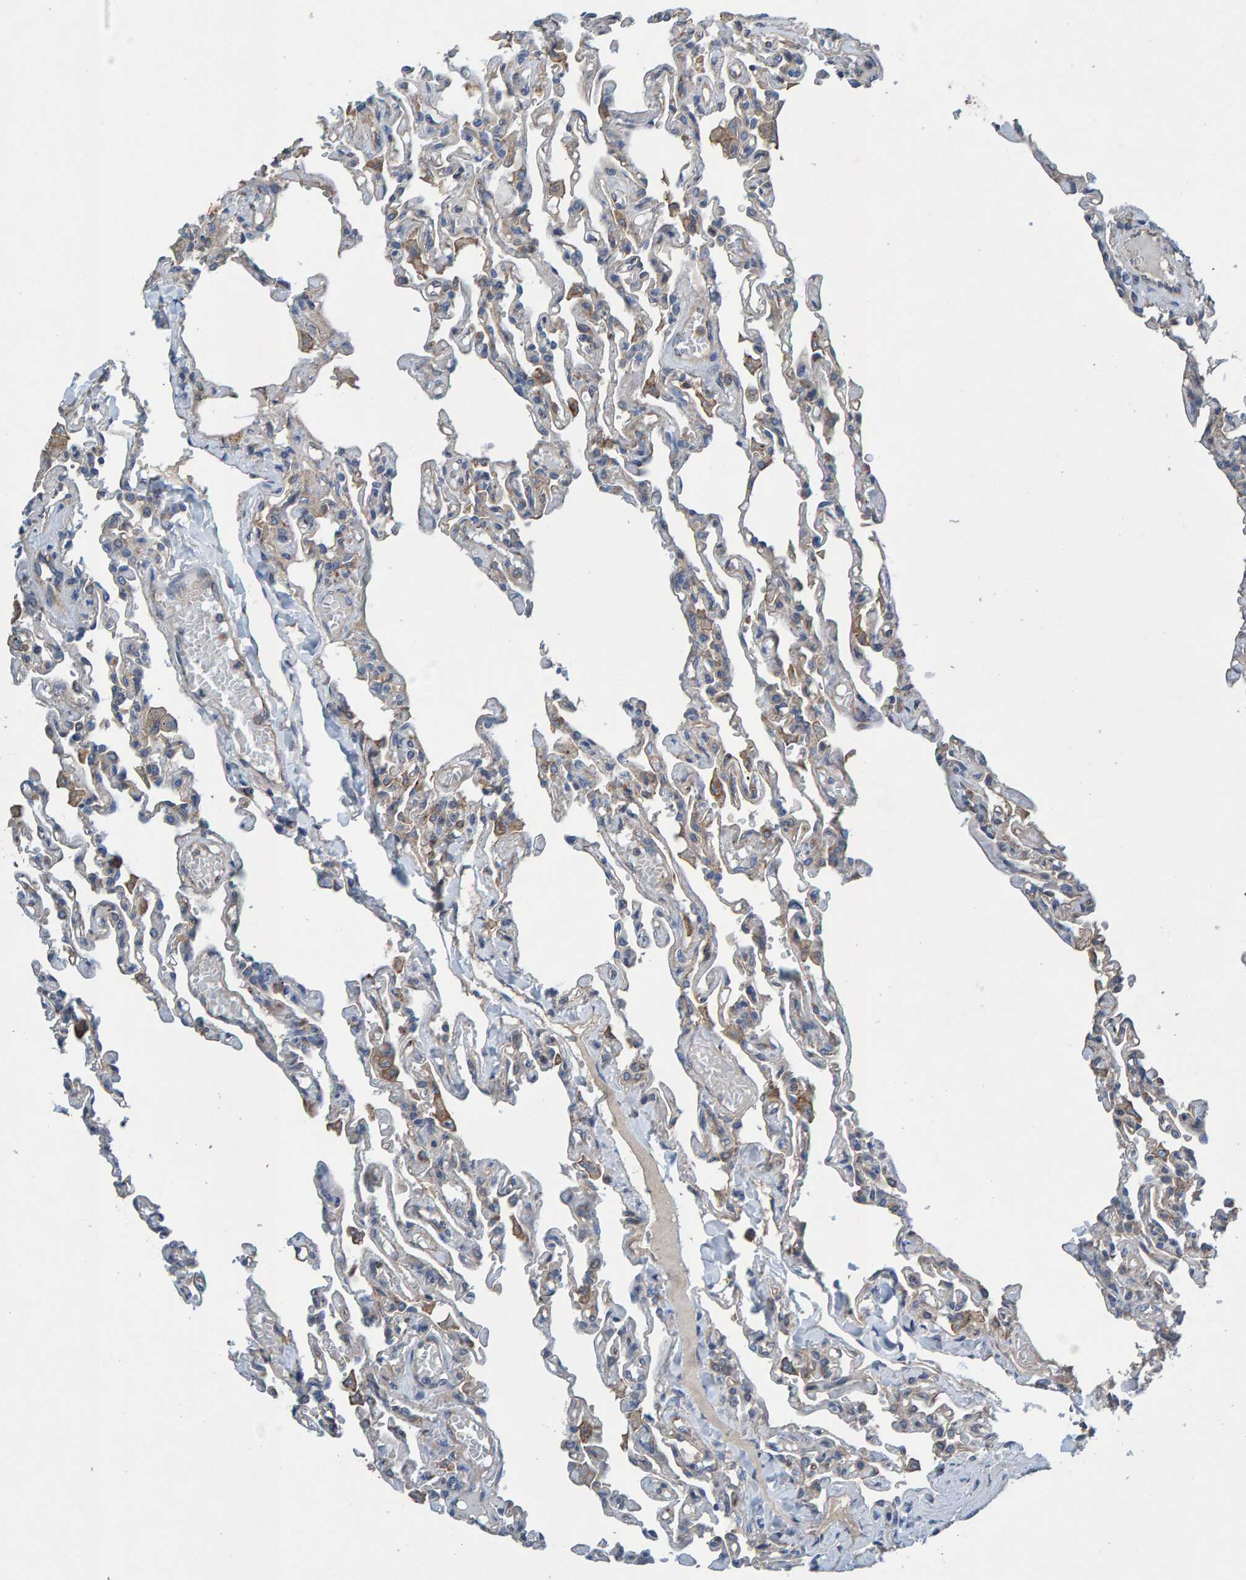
{"staining": {"intensity": "weak", "quantity": "<25%", "location": "cytoplasmic/membranous"}, "tissue": "lung", "cell_type": "Alveolar cells", "image_type": "normal", "snomed": [{"axis": "morphology", "description": "Normal tissue, NOS"}, {"axis": "topography", "description": "Lung"}], "caption": "The immunohistochemistry image has no significant staining in alveolar cells of lung.", "gene": "MKLN1", "patient": {"sex": "male", "age": 21}}